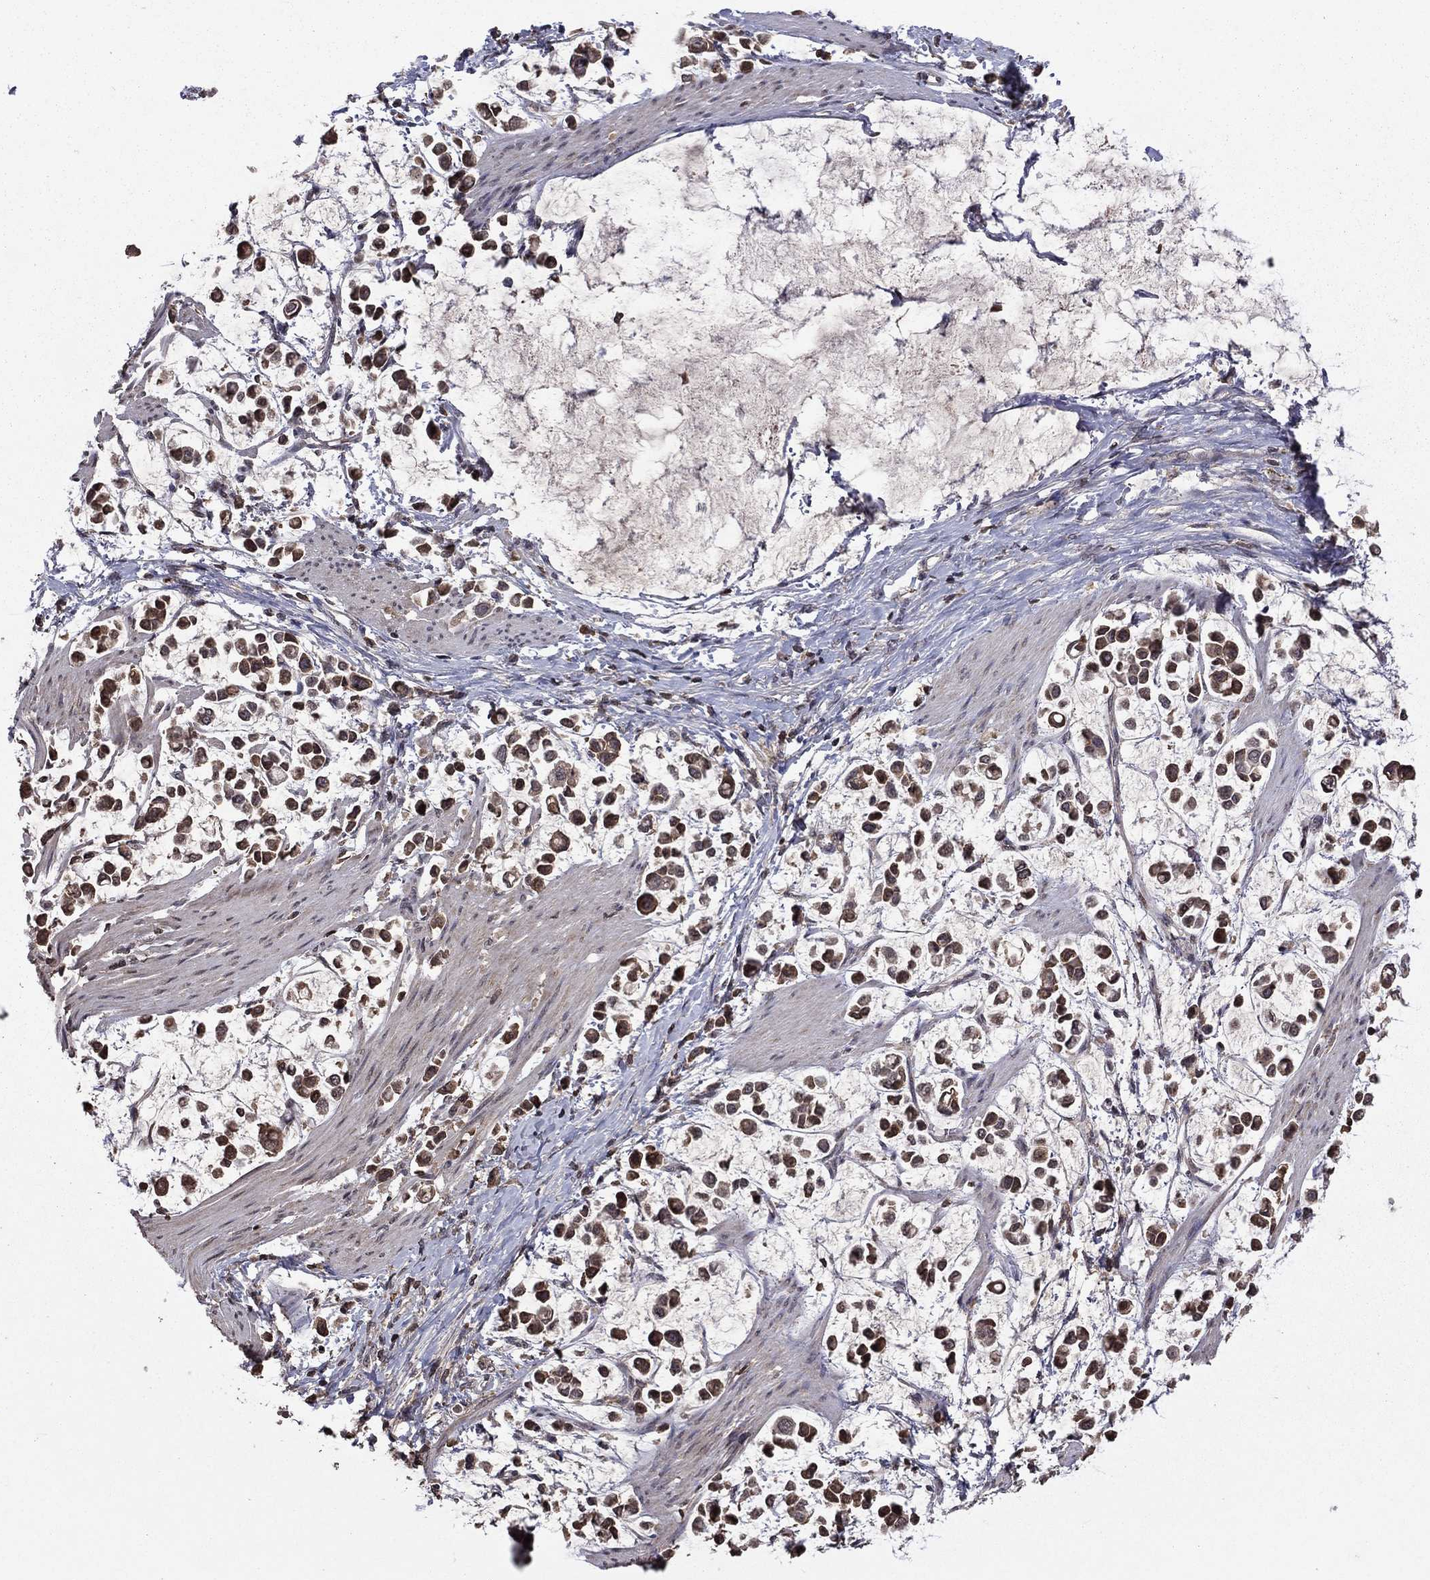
{"staining": {"intensity": "moderate", "quantity": ">75%", "location": "cytoplasmic/membranous"}, "tissue": "stomach cancer", "cell_type": "Tumor cells", "image_type": "cancer", "snomed": [{"axis": "morphology", "description": "Adenocarcinoma, NOS"}, {"axis": "topography", "description": "Stomach"}], "caption": "The image demonstrates immunohistochemical staining of adenocarcinoma (stomach). There is moderate cytoplasmic/membranous staining is present in approximately >75% of tumor cells.", "gene": "NLGN1", "patient": {"sex": "male", "age": 82}}